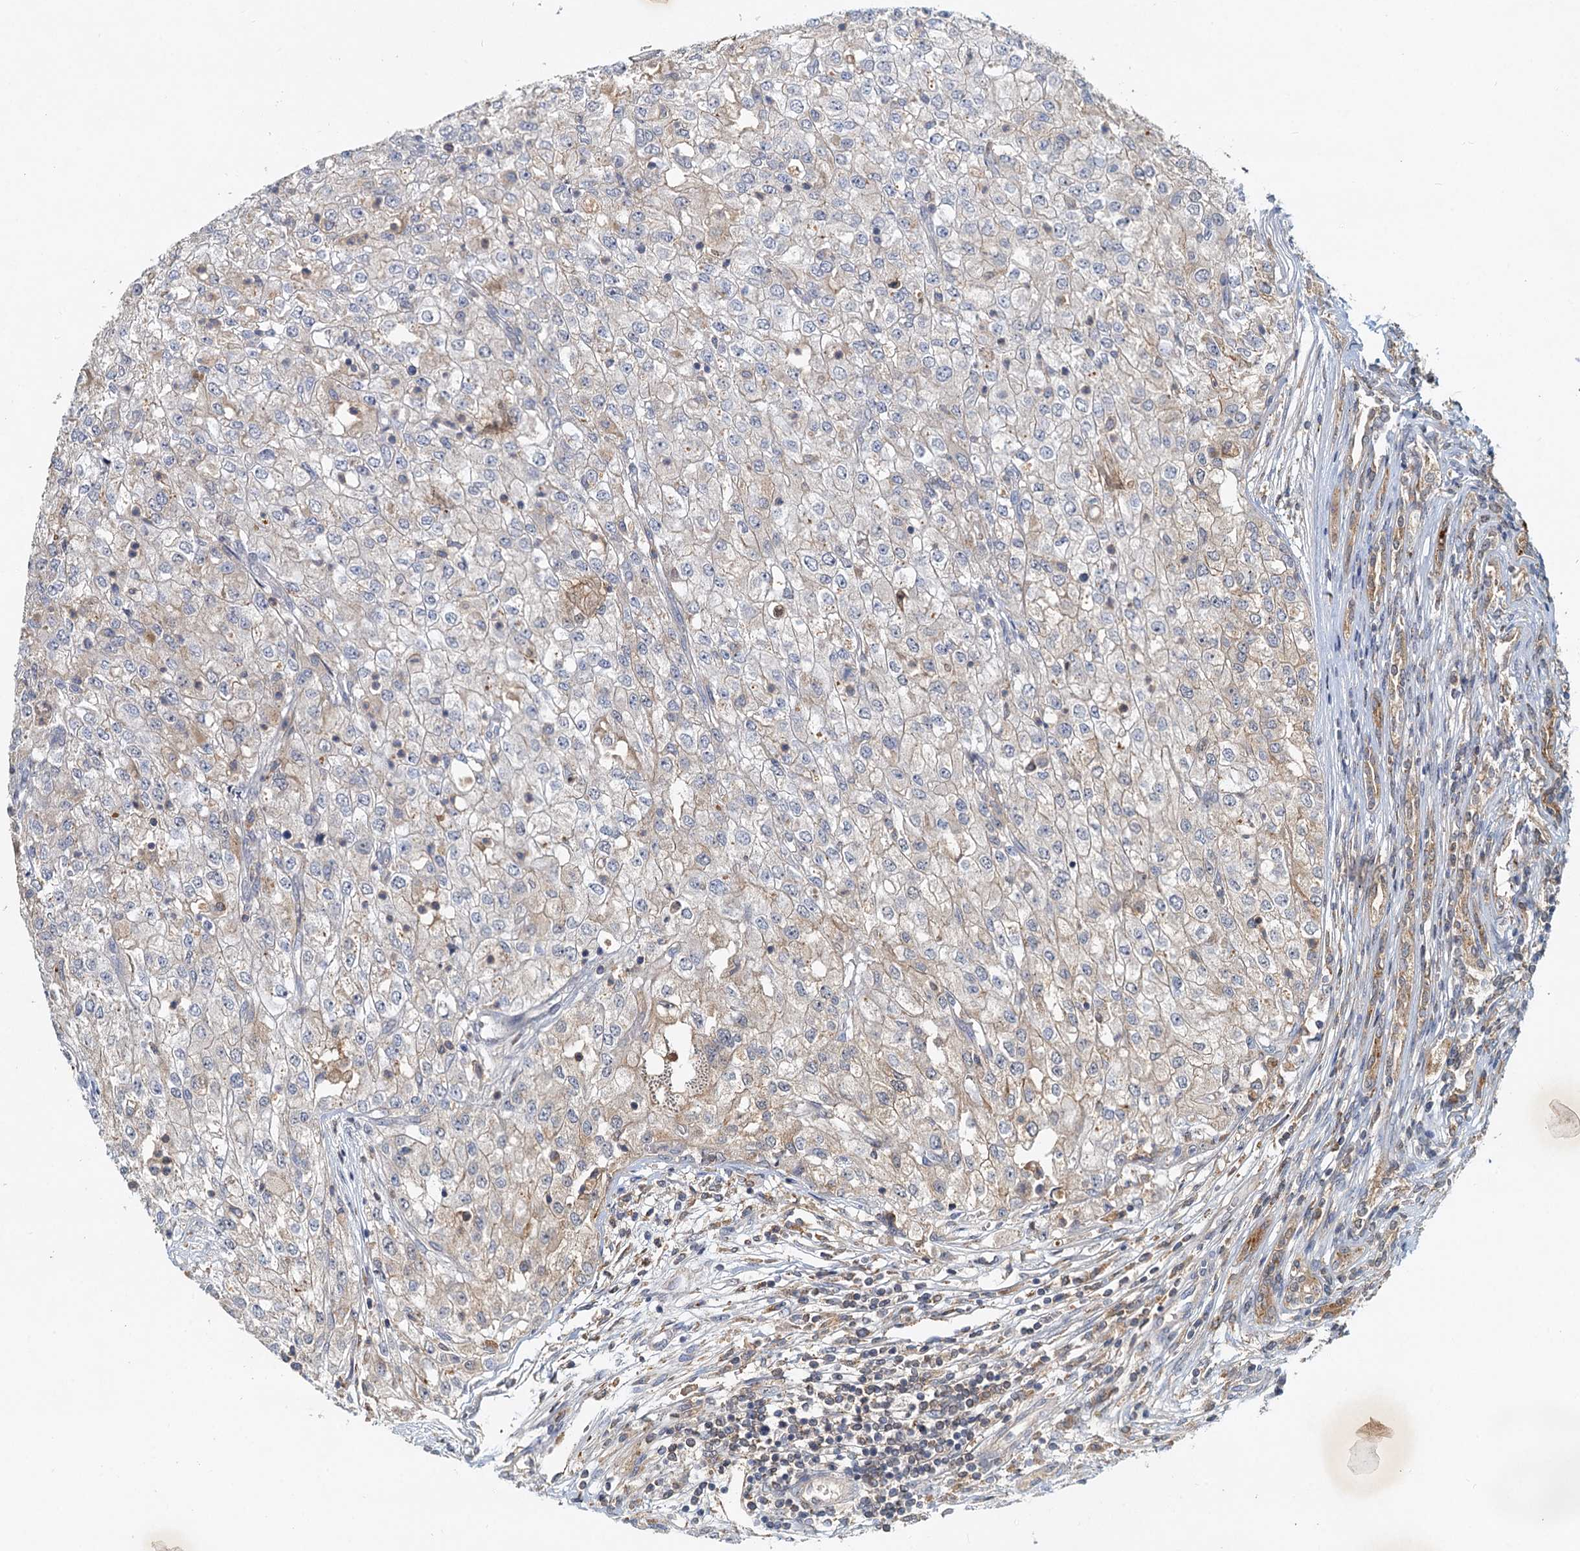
{"staining": {"intensity": "weak", "quantity": "<25%", "location": "cytoplasmic/membranous"}, "tissue": "renal cancer", "cell_type": "Tumor cells", "image_type": "cancer", "snomed": [{"axis": "morphology", "description": "Adenocarcinoma, NOS"}, {"axis": "topography", "description": "Kidney"}], "caption": "This histopathology image is of renal adenocarcinoma stained with immunohistochemistry to label a protein in brown with the nuclei are counter-stained blue. There is no positivity in tumor cells.", "gene": "TOLLIP", "patient": {"sex": "female", "age": 54}}